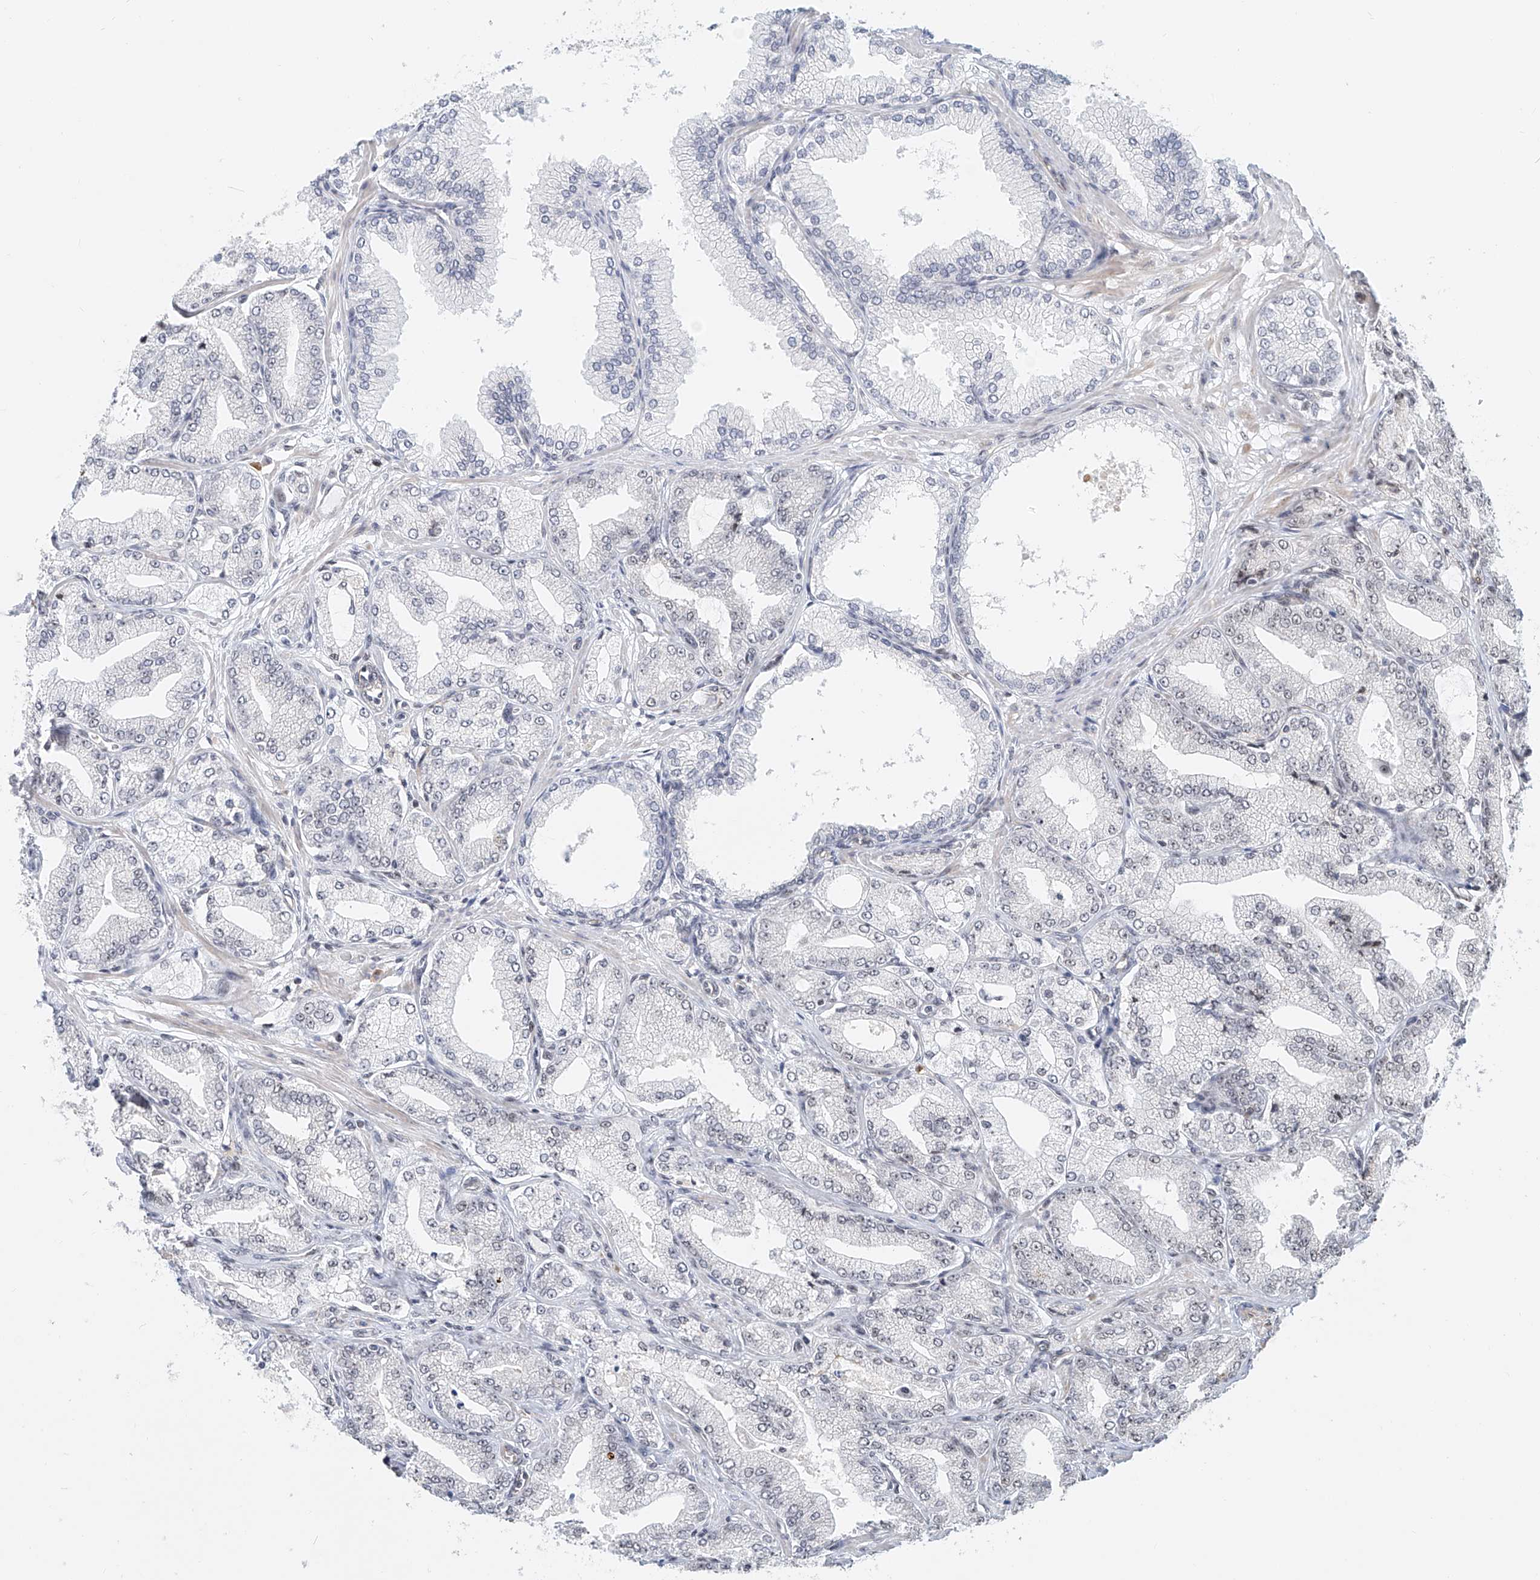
{"staining": {"intensity": "negative", "quantity": "none", "location": "none"}, "tissue": "prostate cancer", "cell_type": "Tumor cells", "image_type": "cancer", "snomed": [{"axis": "morphology", "description": "Adenocarcinoma, Low grade"}, {"axis": "topography", "description": "Prostate"}], "caption": "DAB (3,3'-diaminobenzidine) immunohistochemical staining of prostate low-grade adenocarcinoma demonstrates no significant expression in tumor cells.", "gene": "PRUNE2", "patient": {"sex": "male", "age": 63}}